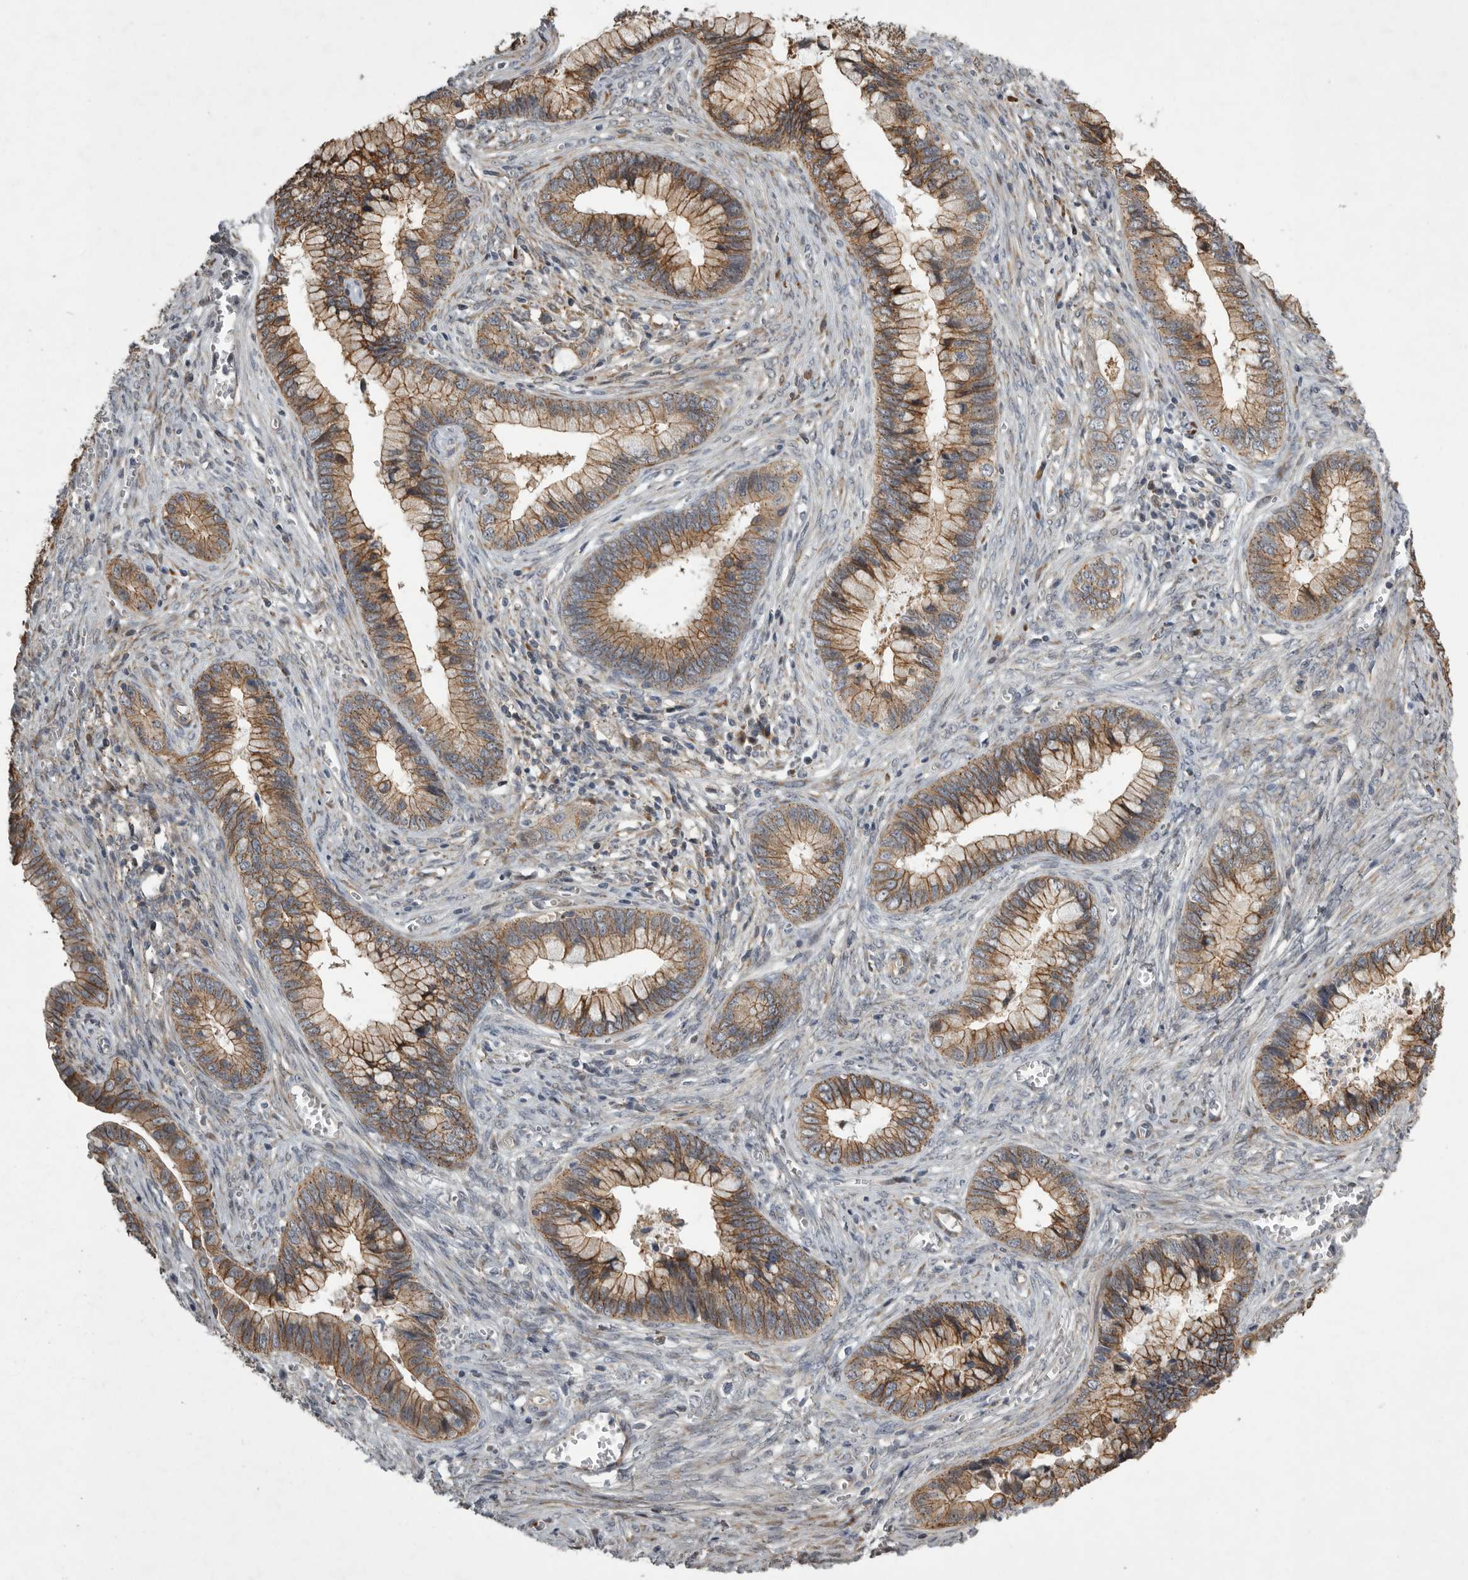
{"staining": {"intensity": "moderate", "quantity": ">75%", "location": "cytoplasmic/membranous"}, "tissue": "cervical cancer", "cell_type": "Tumor cells", "image_type": "cancer", "snomed": [{"axis": "morphology", "description": "Adenocarcinoma, NOS"}, {"axis": "topography", "description": "Cervix"}], "caption": "An immunohistochemistry histopathology image of tumor tissue is shown. Protein staining in brown highlights moderate cytoplasmic/membranous positivity in cervical cancer (adenocarcinoma) within tumor cells.", "gene": "MPDZ", "patient": {"sex": "female", "age": 44}}